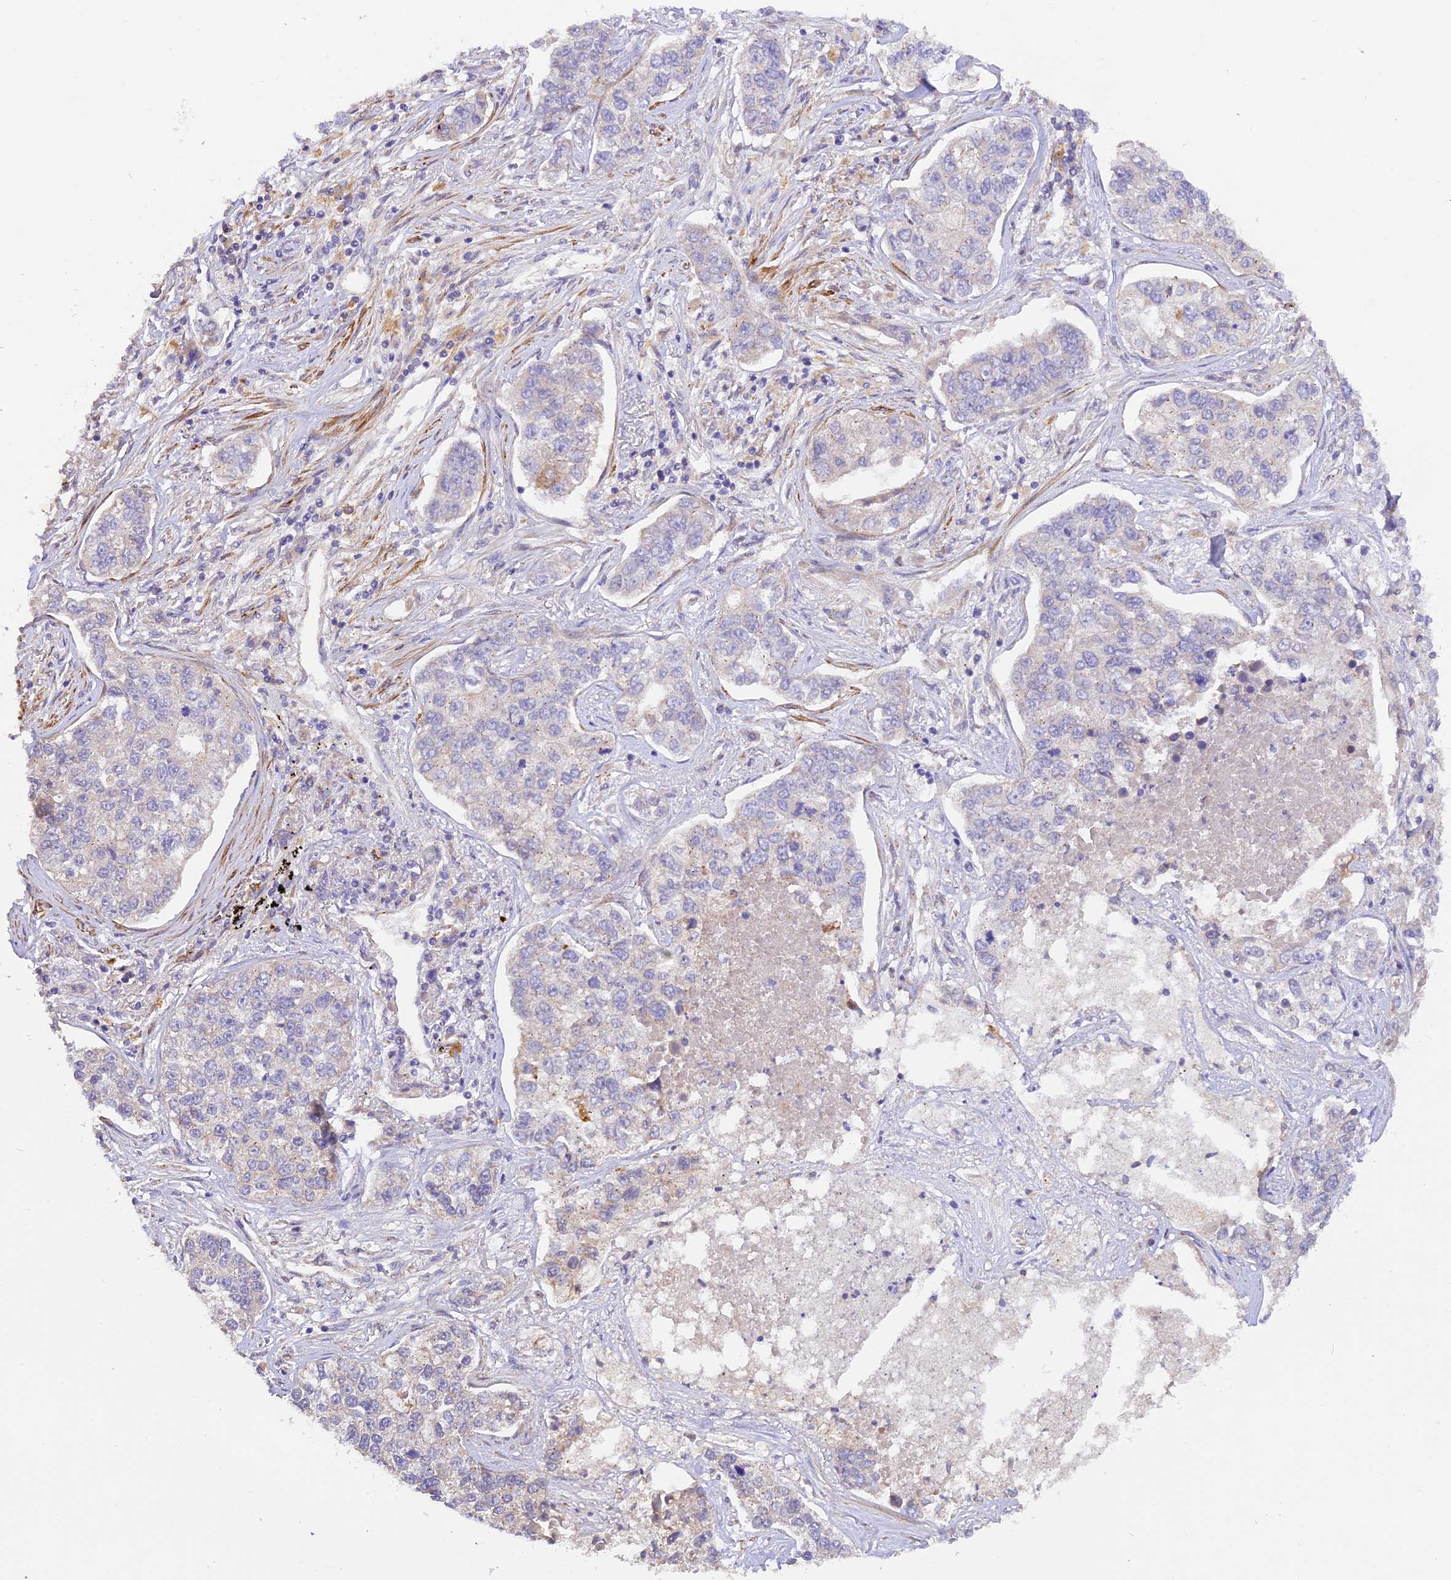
{"staining": {"intensity": "negative", "quantity": "none", "location": "none"}, "tissue": "lung cancer", "cell_type": "Tumor cells", "image_type": "cancer", "snomed": [{"axis": "morphology", "description": "Adenocarcinoma, NOS"}, {"axis": "topography", "description": "Lung"}], "caption": "Tumor cells show no significant protein positivity in lung cancer.", "gene": "WDFY4", "patient": {"sex": "male", "age": 49}}